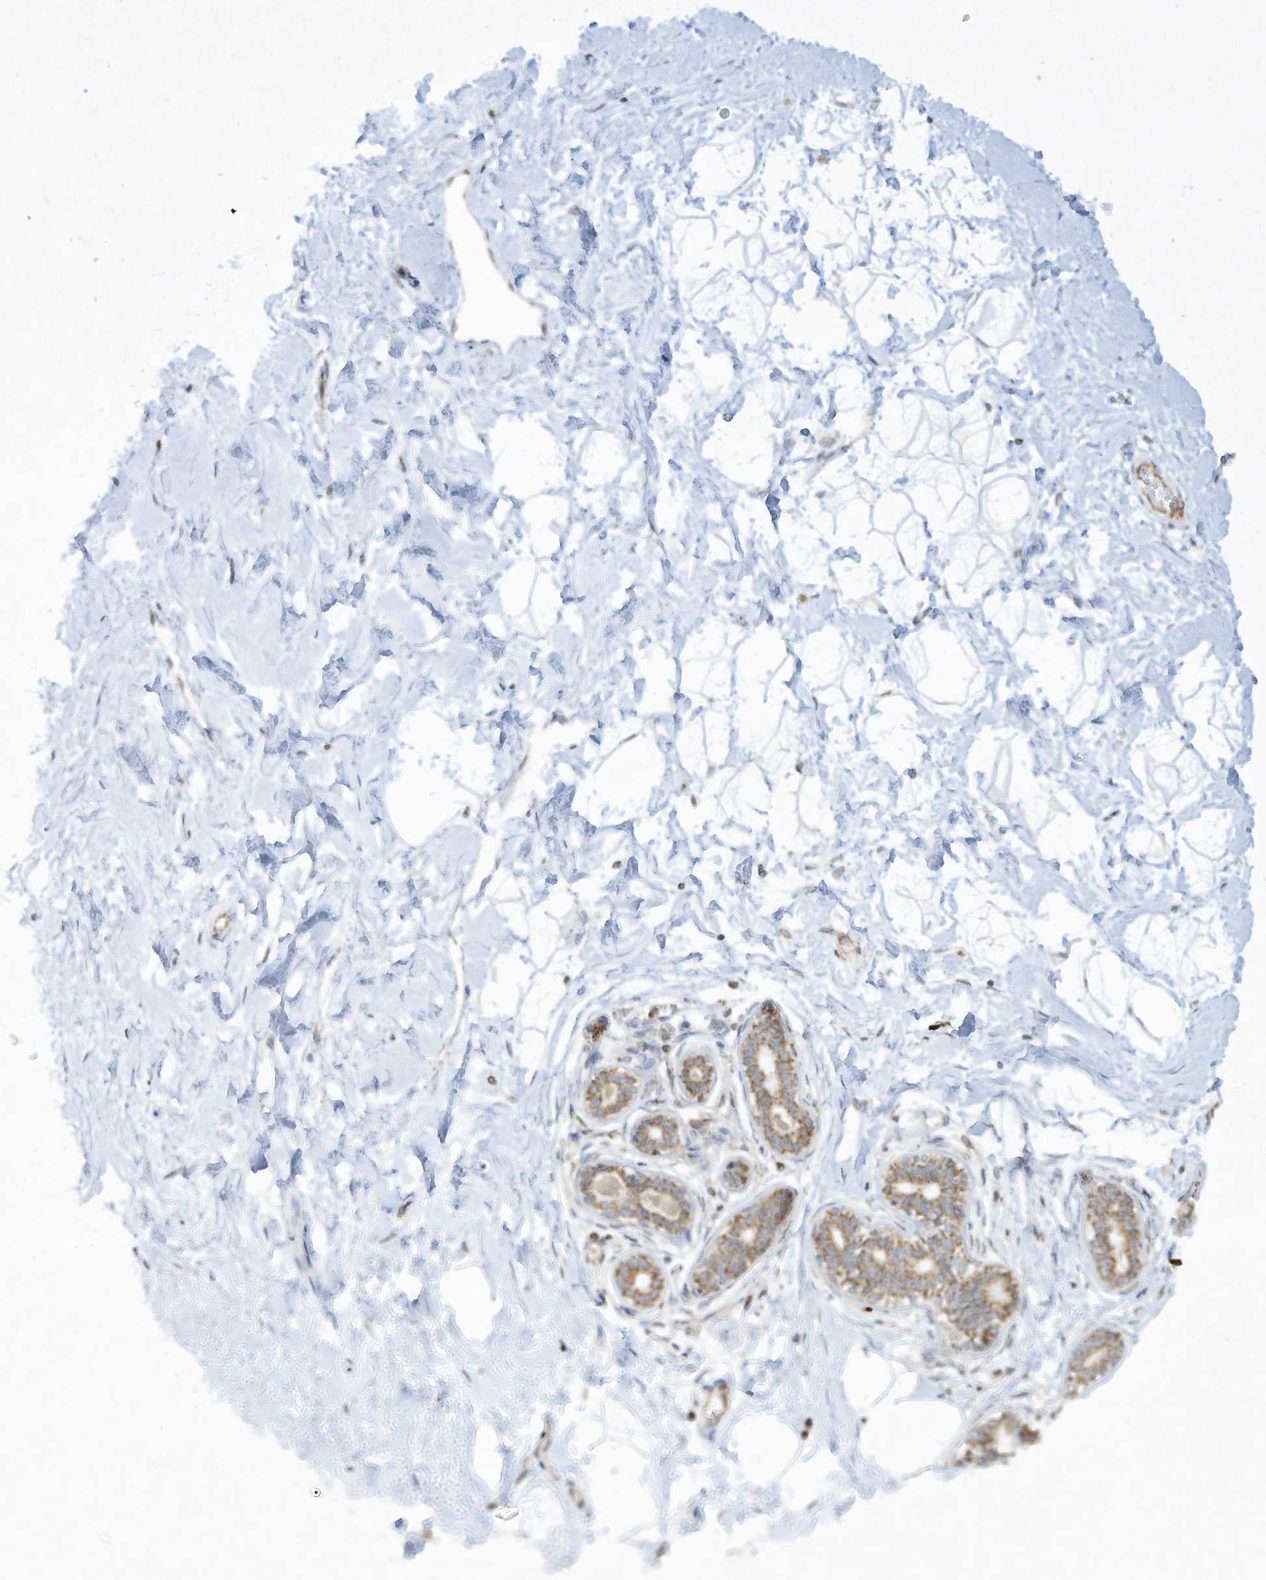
{"staining": {"intensity": "negative", "quantity": "none", "location": "none"}, "tissue": "breast", "cell_type": "Adipocytes", "image_type": "normal", "snomed": [{"axis": "morphology", "description": "Normal tissue, NOS"}, {"axis": "morphology", "description": "Adenoma, NOS"}, {"axis": "topography", "description": "Breast"}], "caption": "High power microscopy micrograph of an immunohistochemistry (IHC) image of unremarkable breast, revealing no significant expression in adipocytes.", "gene": "CHRNA4", "patient": {"sex": "female", "age": 23}}